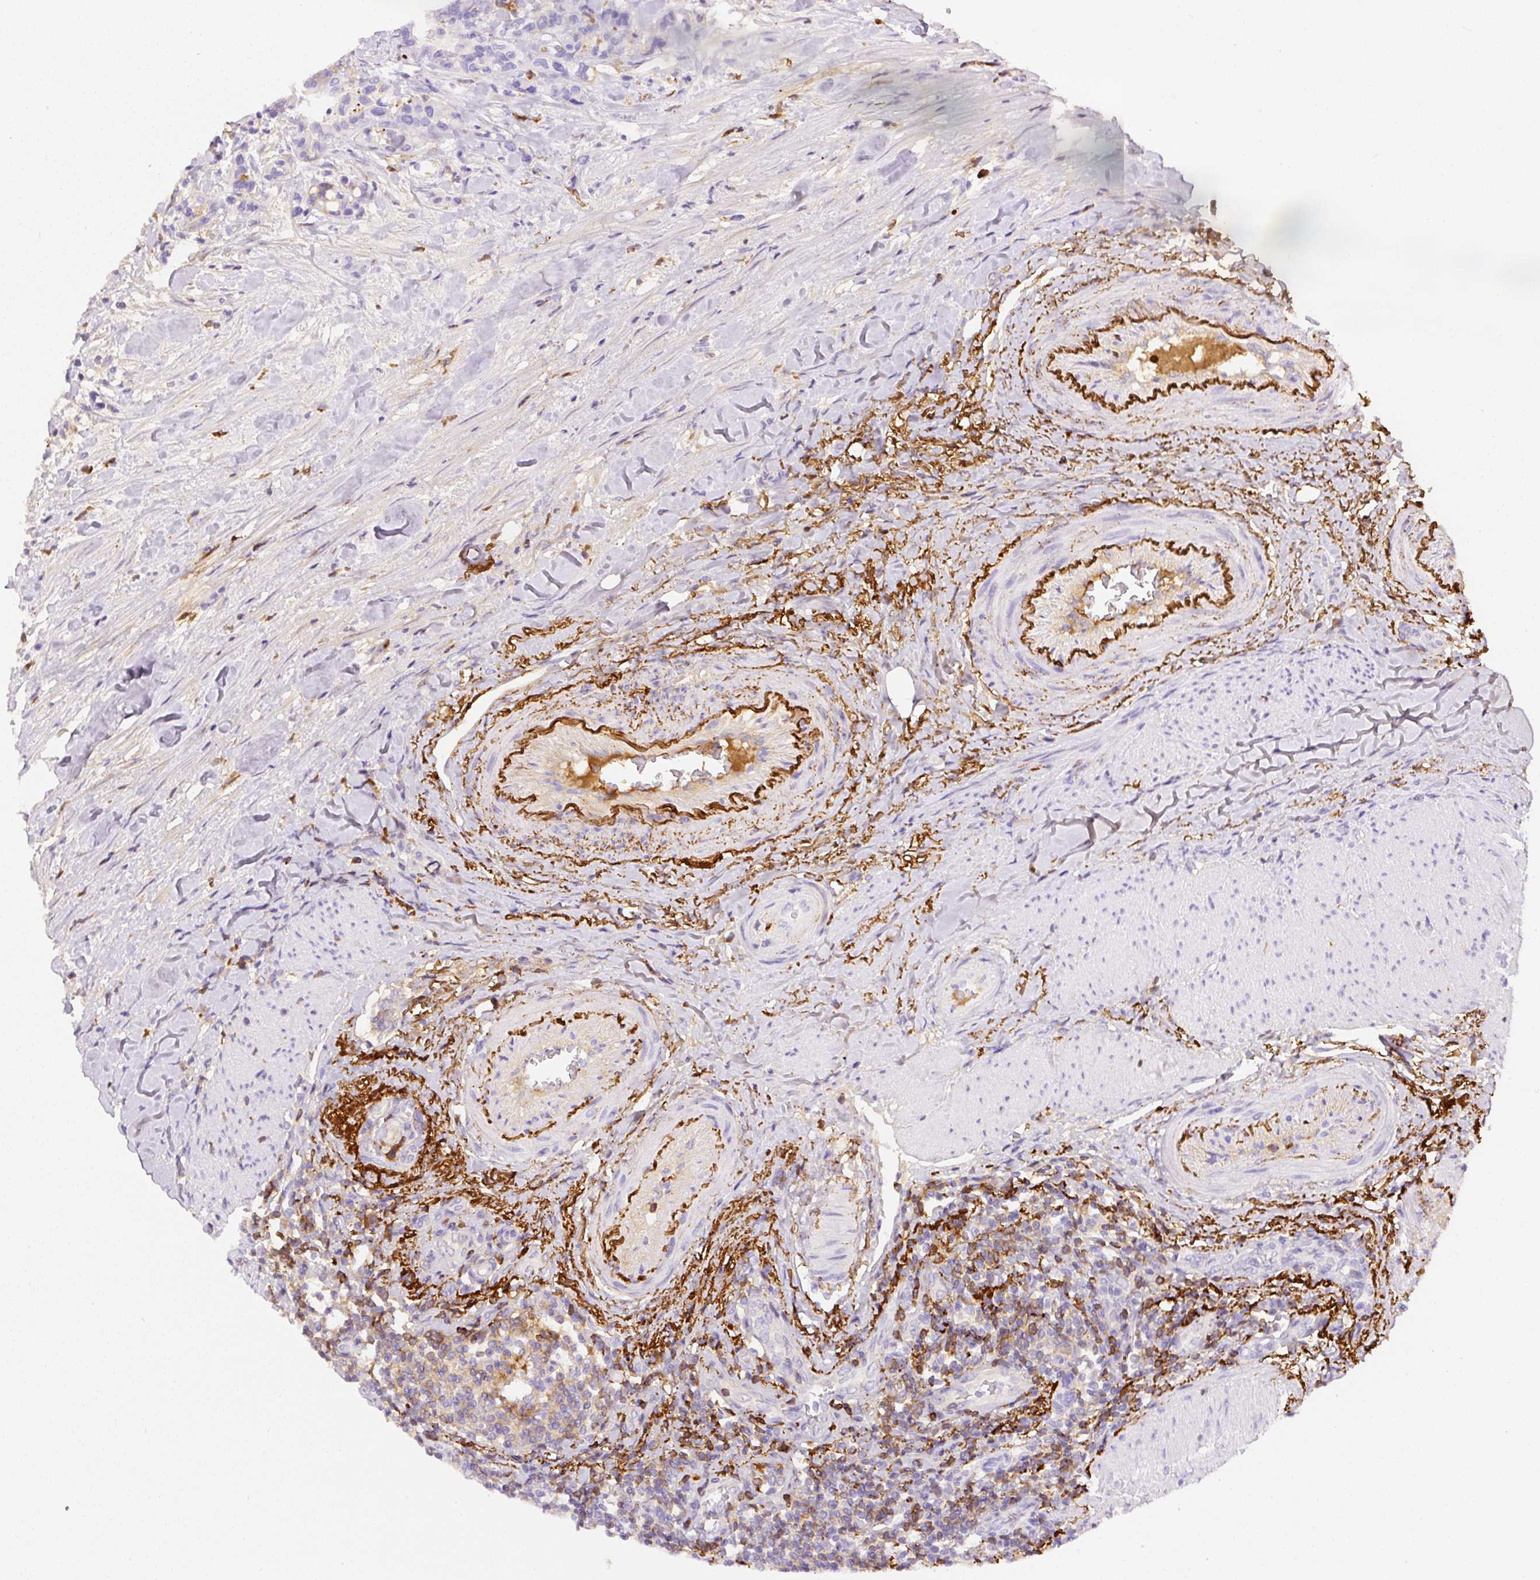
{"staining": {"intensity": "negative", "quantity": "none", "location": "none"}, "tissue": "colorectal cancer", "cell_type": "Tumor cells", "image_type": "cancer", "snomed": [{"axis": "morphology", "description": "Adenocarcinoma, NOS"}, {"axis": "topography", "description": "Colon"}], "caption": "There is no significant expression in tumor cells of adenocarcinoma (colorectal). (DAB IHC, high magnification).", "gene": "APCS", "patient": {"sex": "male", "age": 82}}